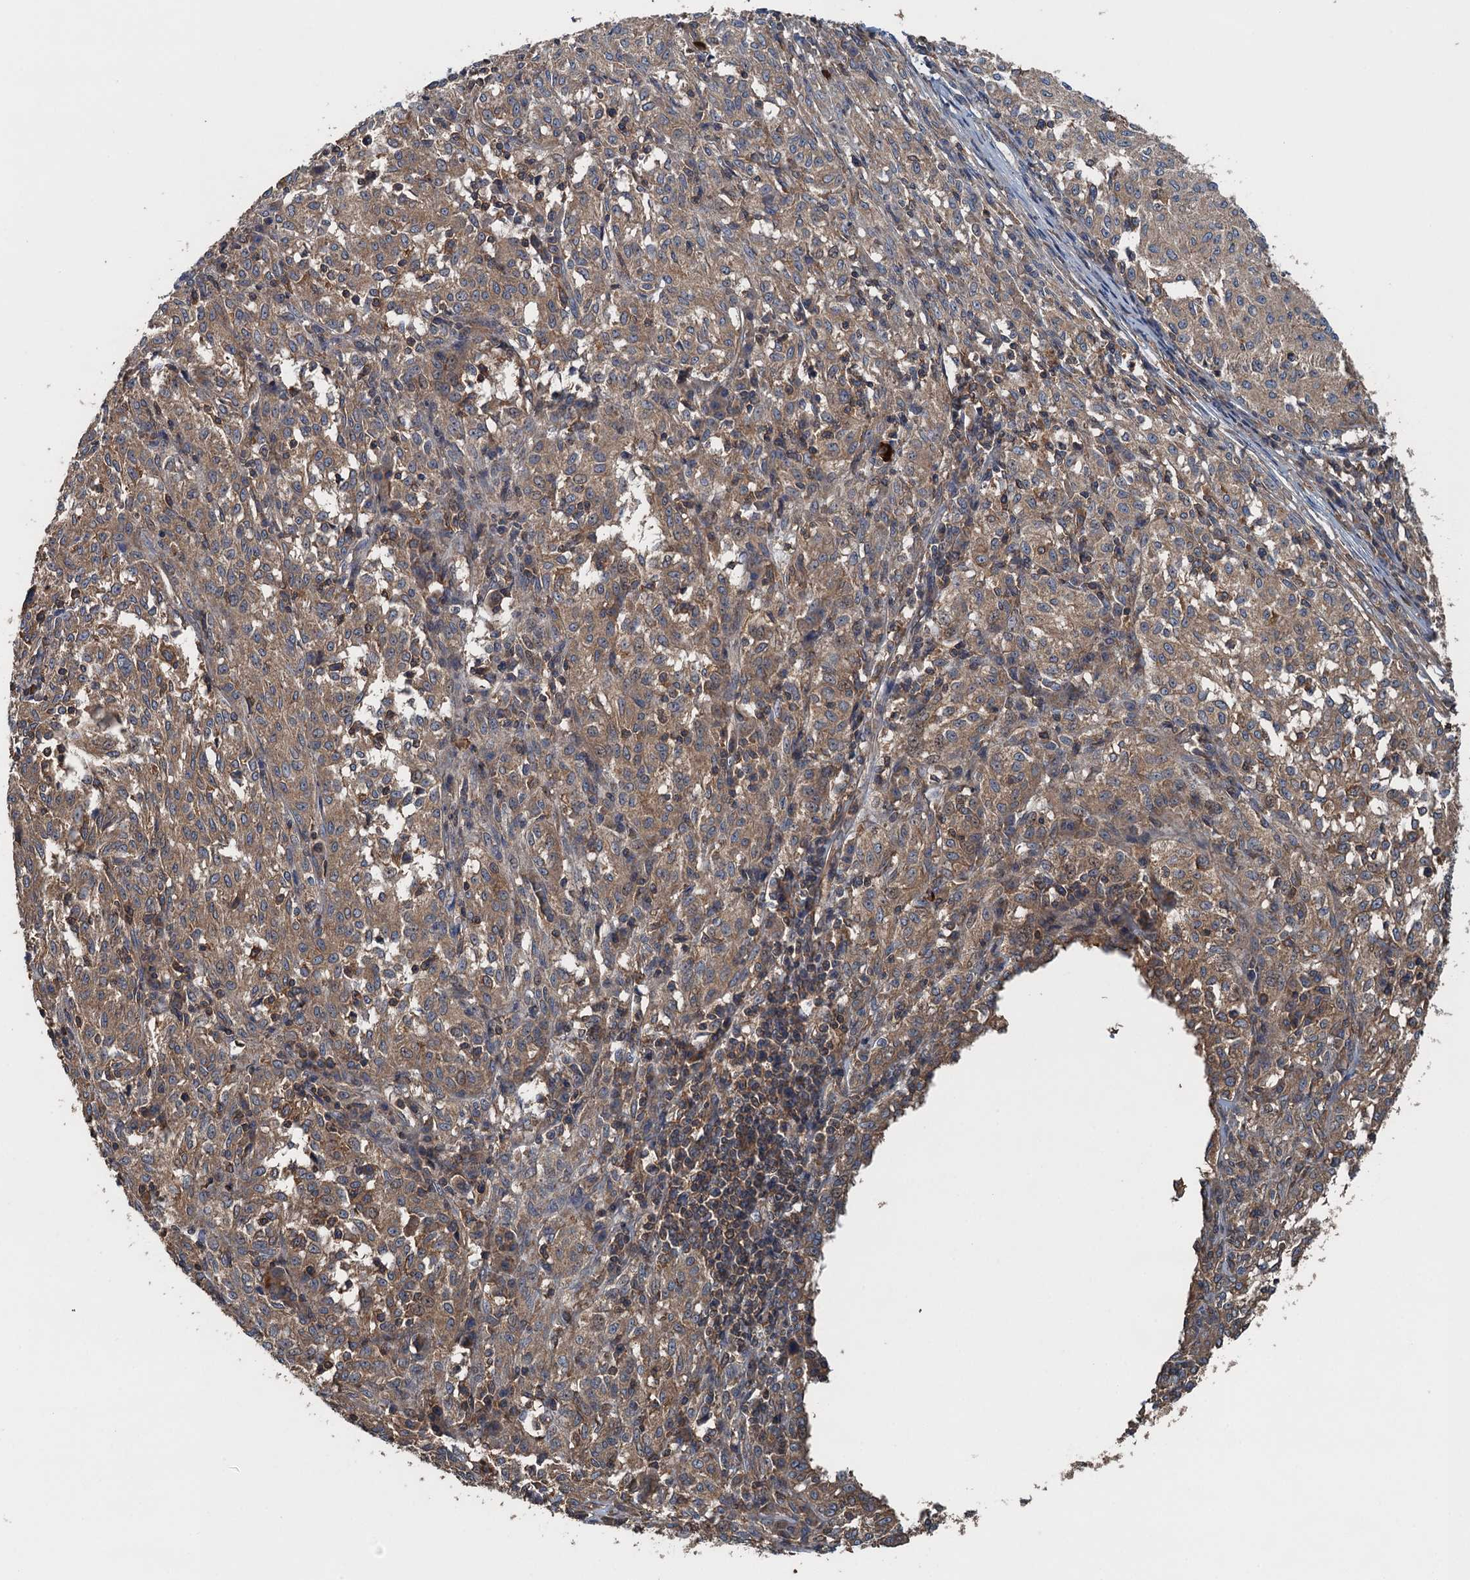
{"staining": {"intensity": "moderate", "quantity": ">75%", "location": "cytoplasmic/membranous"}, "tissue": "melanoma", "cell_type": "Tumor cells", "image_type": "cancer", "snomed": [{"axis": "morphology", "description": "Malignant melanoma, NOS"}, {"axis": "topography", "description": "Skin"}], "caption": "Human malignant melanoma stained for a protein (brown) exhibits moderate cytoplasmic/membranous positive expression in approximately >75% of tumor cells.", "gene": "BORCS5", "patient": {"sex": "female", "age": 72}}